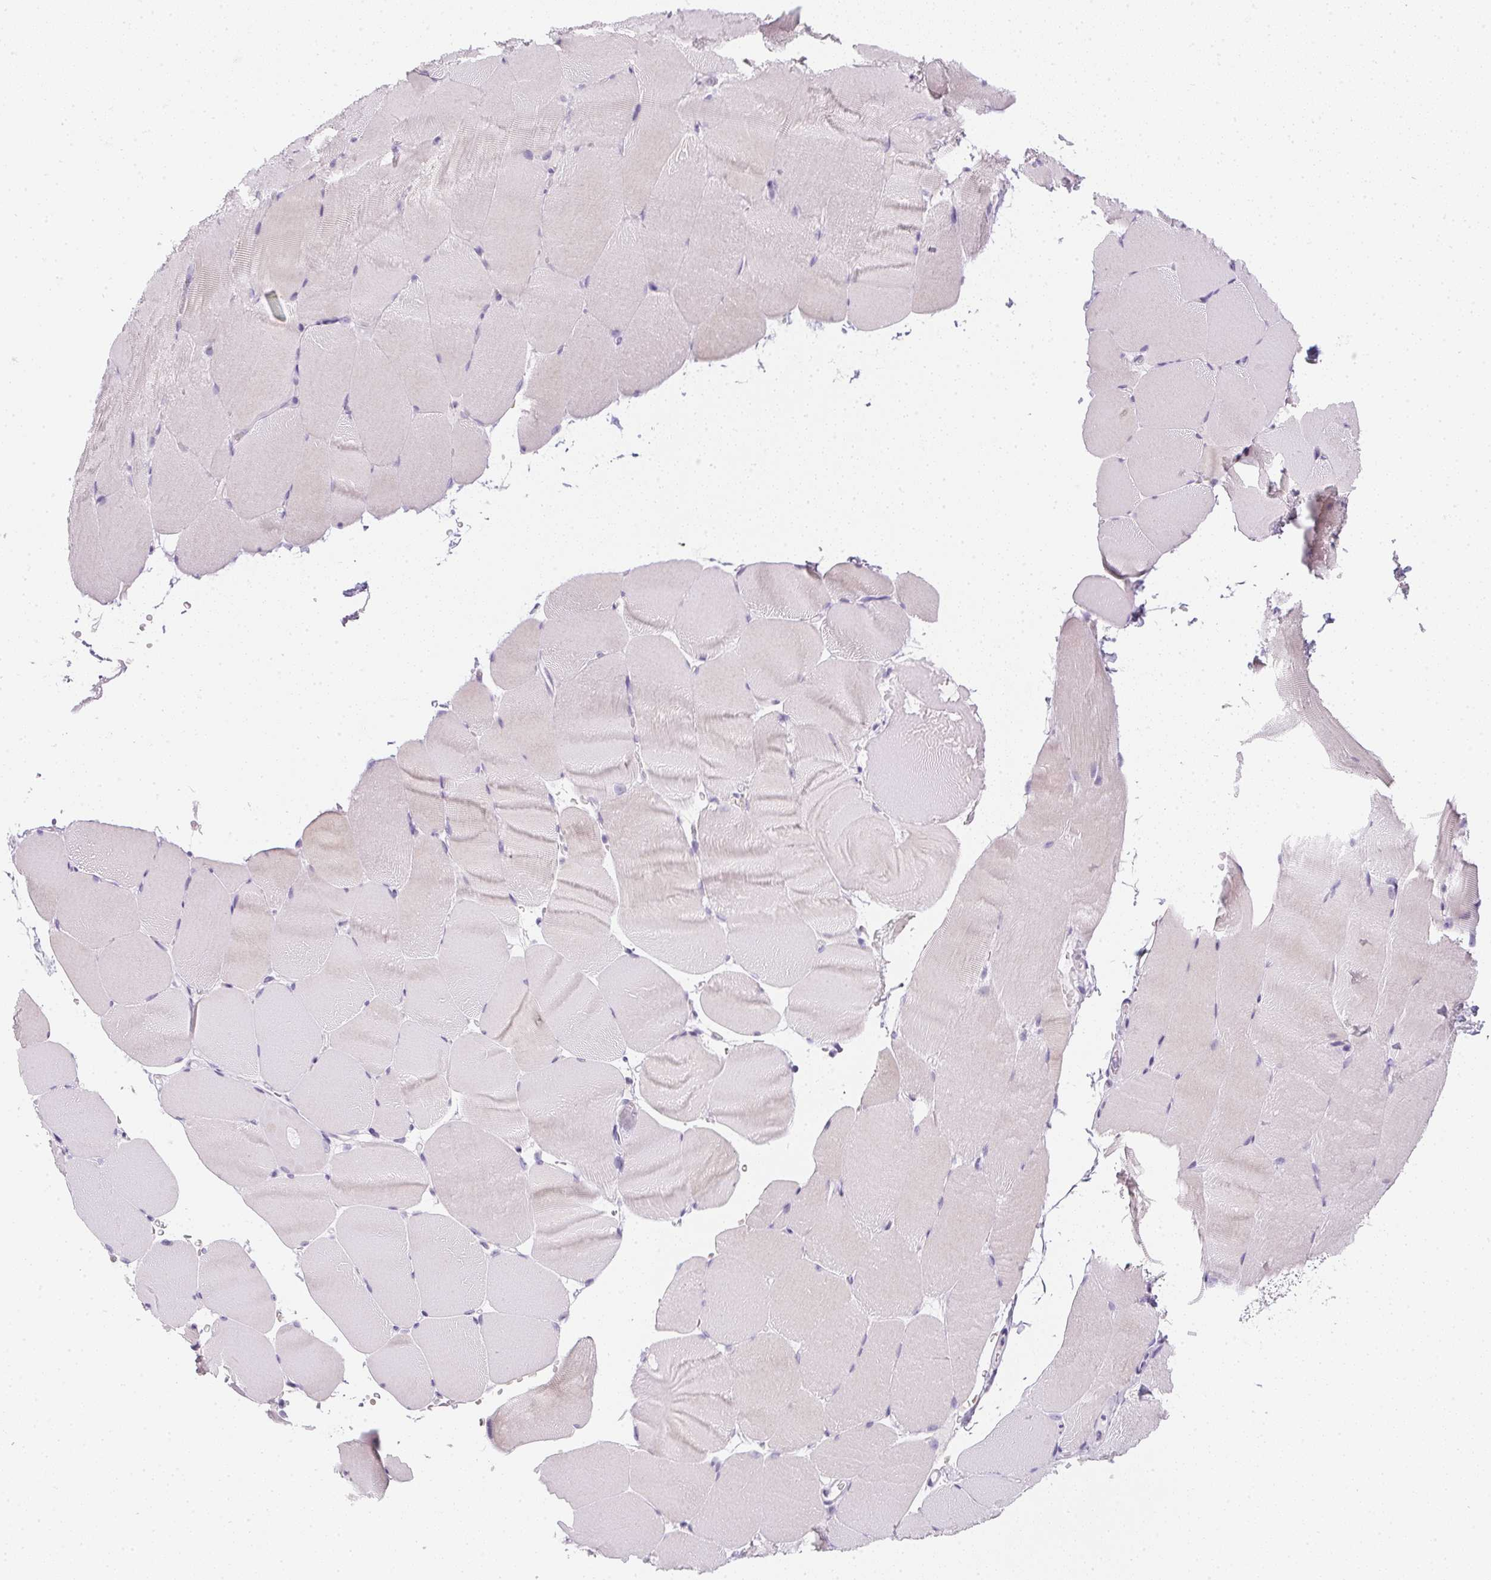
{"staining": {"intensity": "negative", "quantity": "none", "location": "none"}, "tissue": "skeletal muscle", "cell_type": "Myocytes", "image_type": "normal", "snomed": [{"axis": "morphology", "description": "Normal tissue, NOS"}, {"axis": "topography", "description": "Skeletal muscle"}], "caption": "The histopathology image shows no significant positivity in myocytes of skeletal muscle.", "gene": "PPY", "patient": {"sex": "female", "age": 37}}